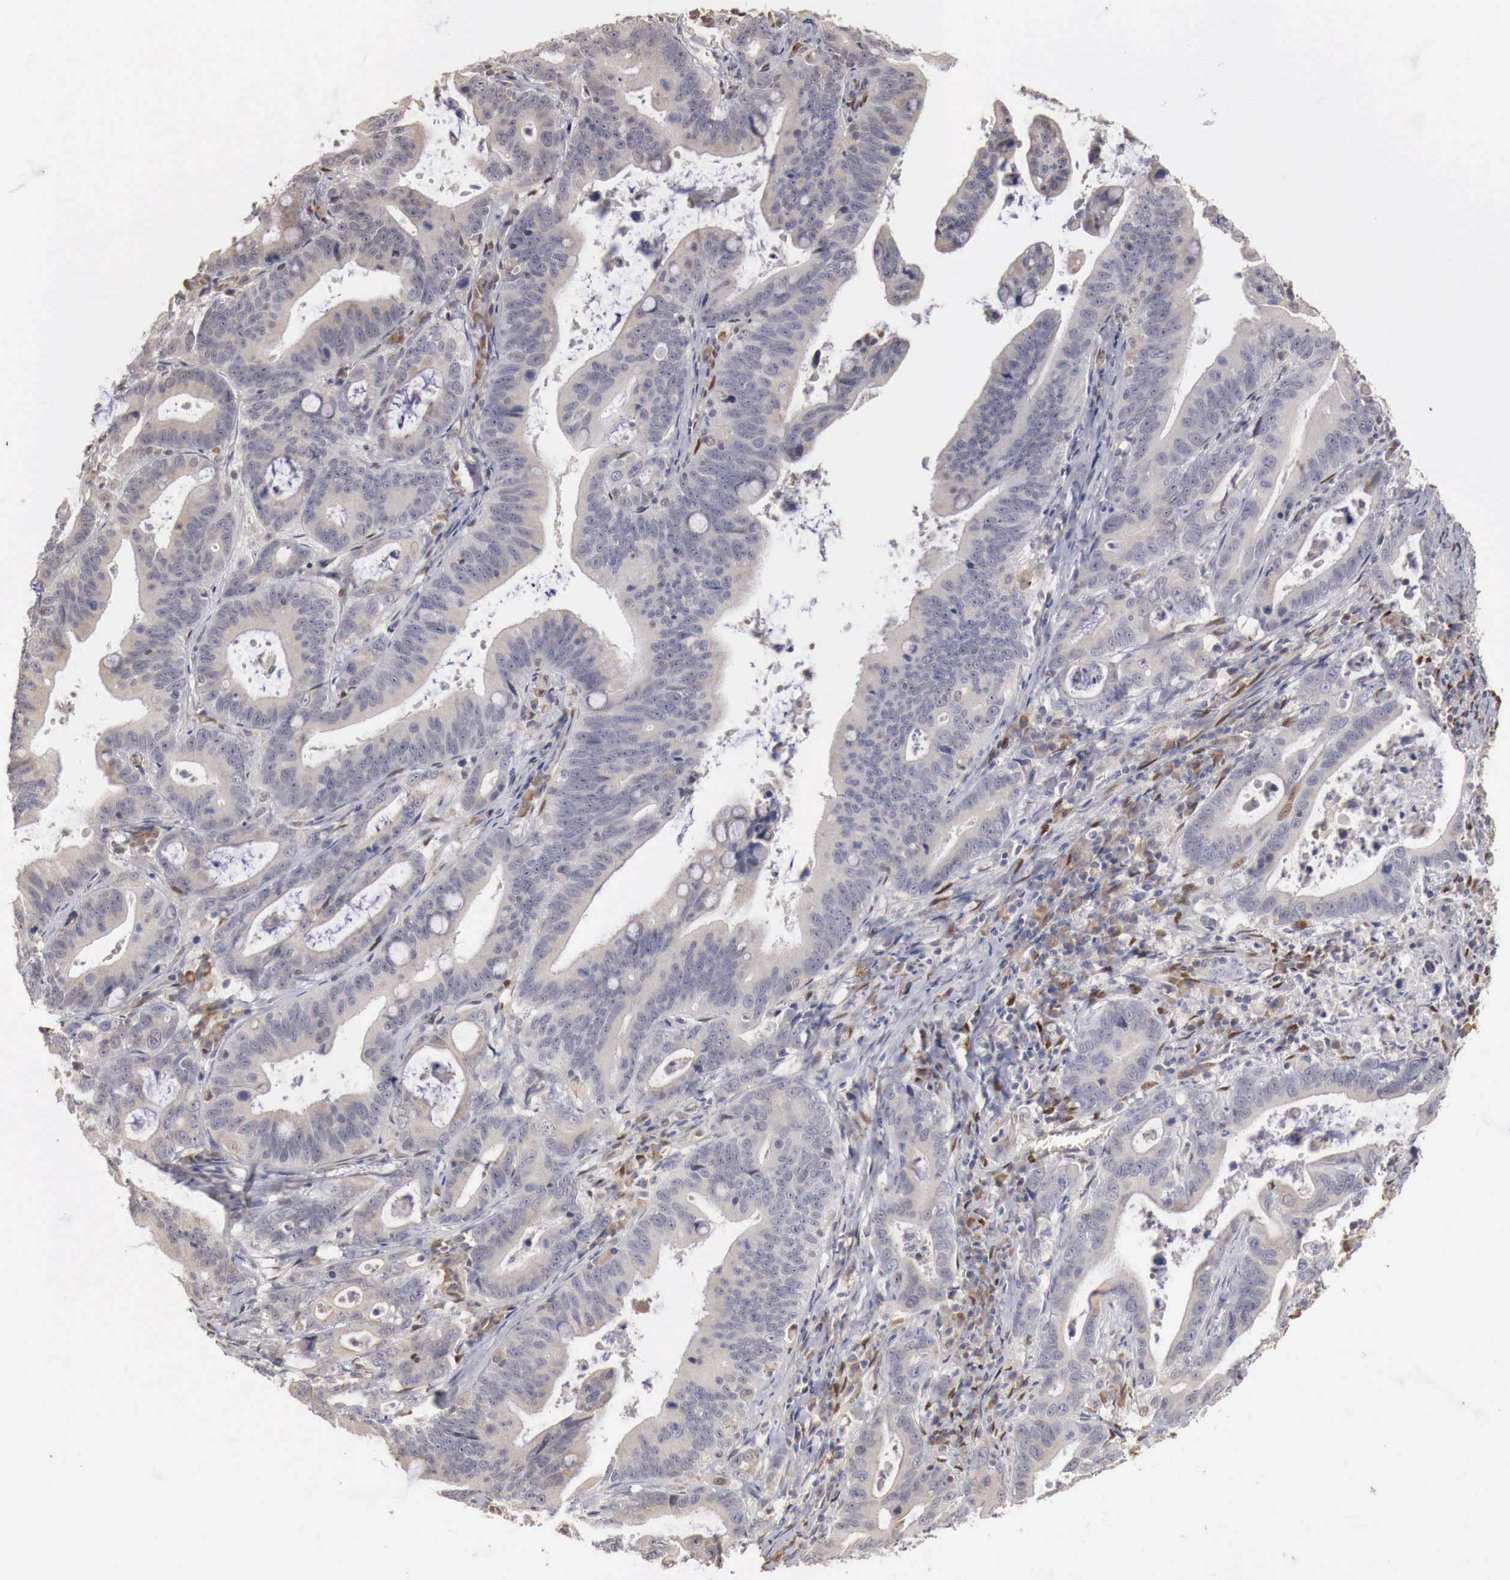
{"staining": {"intensity": "negative", "quantity": "none", "location": "none"}, "tissue": "stomach cancer", "cell_type": "Tumor cells", "image_type": "cancer", "snomed": [{"axis": "morphology", "description": "Adenocarcinoma, NOS"}, {"axis": "topography", "description": "Stomach, upper"}], "caption": "Human stomach cancer stained for a protein using IHC shows no positivity in tumor cells.", "gene": "KHDRBS2", "patient": {"sex": "male", "age": 63}}